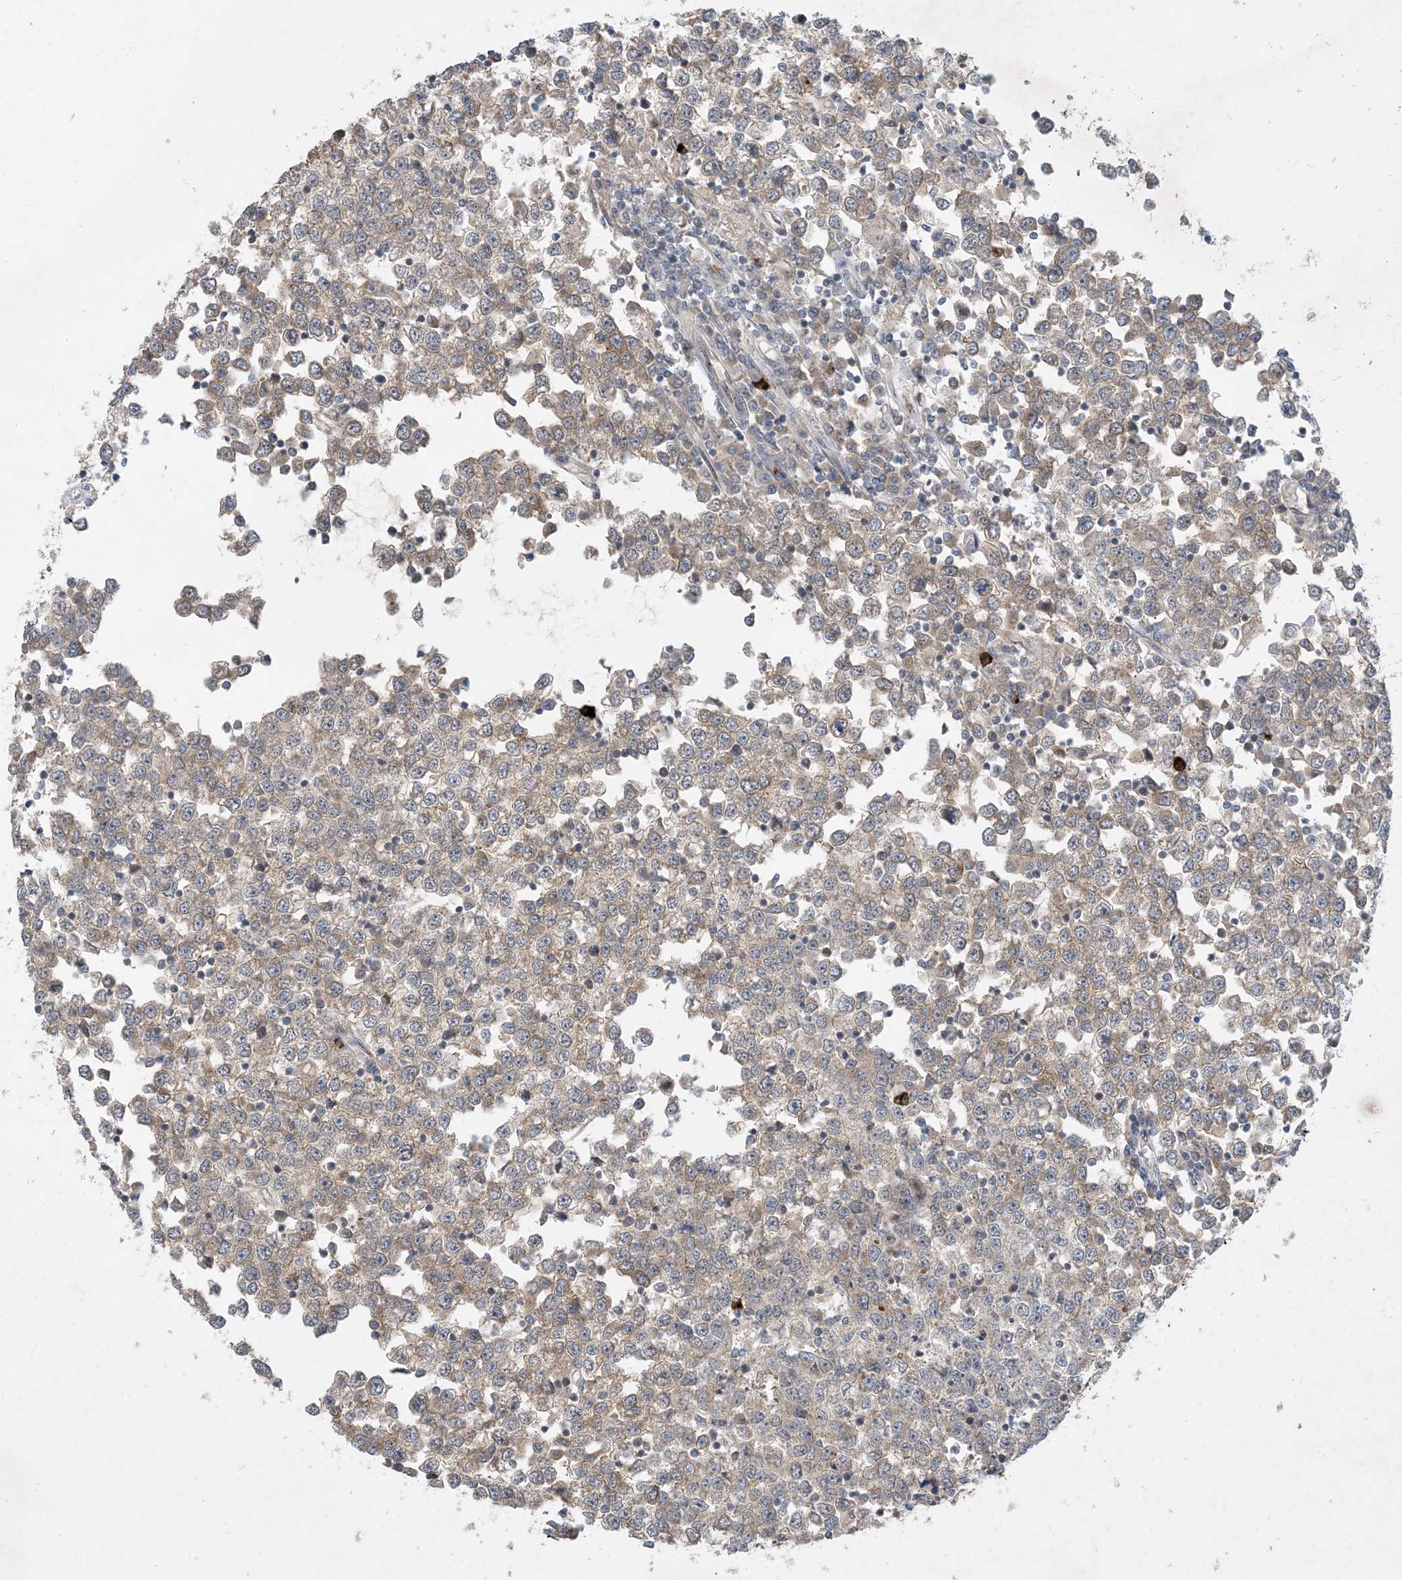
{"staining": {"intensity": "weak", "quantity": ">75%", "location": "cytoplasmic/membranous"}, "tissue": "testis cancer", "cell_type": "Tumor cells", "image_type": "cancer", "snomed": [{"axis": "morphology", "description": "Seminoma, NOS"}, {"axis": "topography", "description": "Testis"}], "caption": "Seminoma (testis) tissue displays weak cytoplasmic/membranous staining in about >75% of tumor cells, visualized by immunohistochemistry.", "gene": "TINAG", "patient": {"sex": "male", "age": 65}}